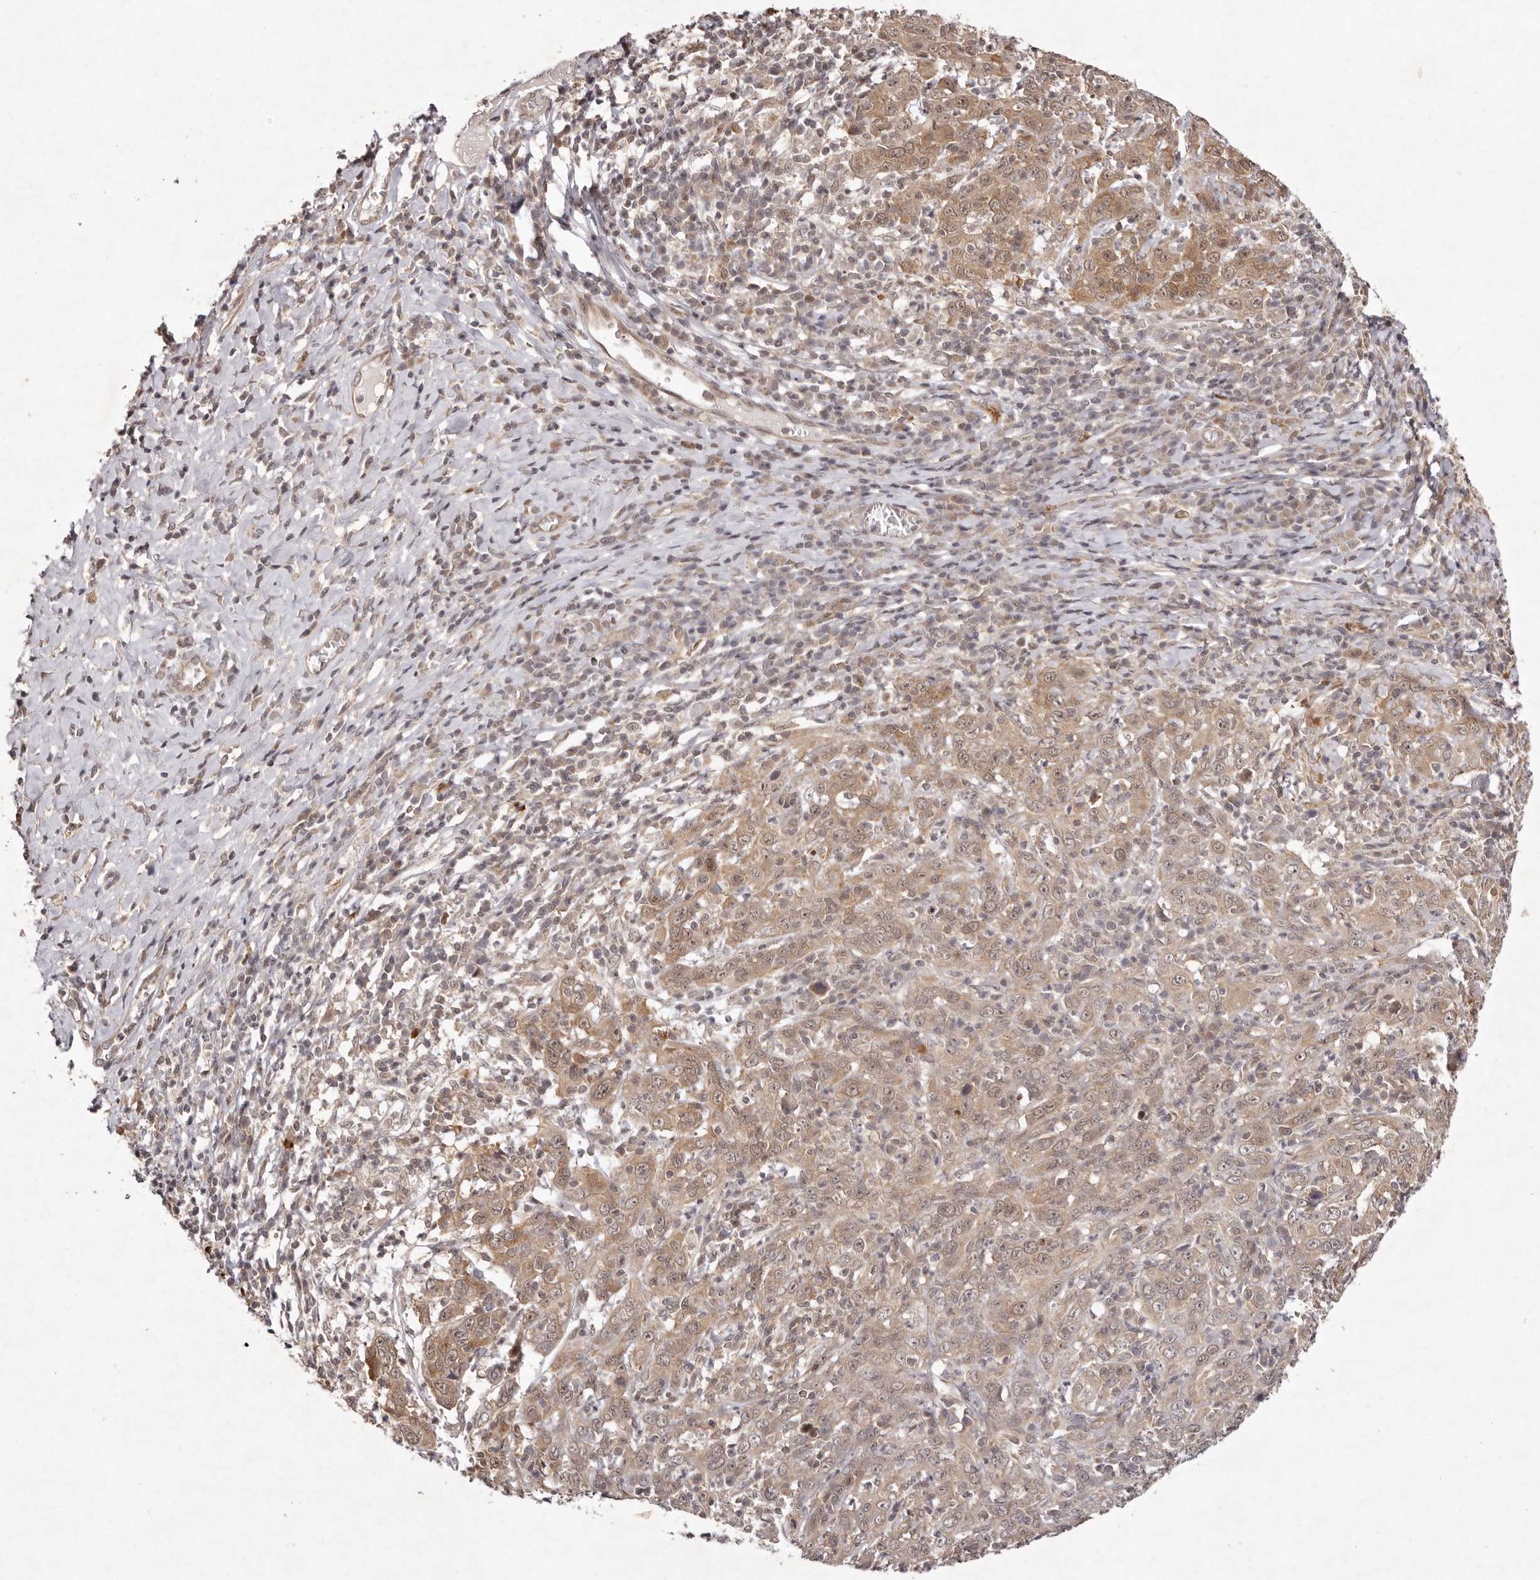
{"staining": {"intensity": "moderate", "quantity": ">75%", "location": "cytoplasmic/membranous,nuclear"}, "tissue": "cervical cancer", "cell_type": "Tumor cells", "image_type": "cancer", "snomed": [{"axis": "morphology", "description": "Squamous cell carcinoma, NOS"}, {"axis": "topography", "description": "Cervix"}], "caption": "Human cervical squamous cell carcinoma stained with a protein marker exhibits moderate staining in tumor cells.", "gene": "BUD31", "patient": {"sex": "female", "age": 46}}